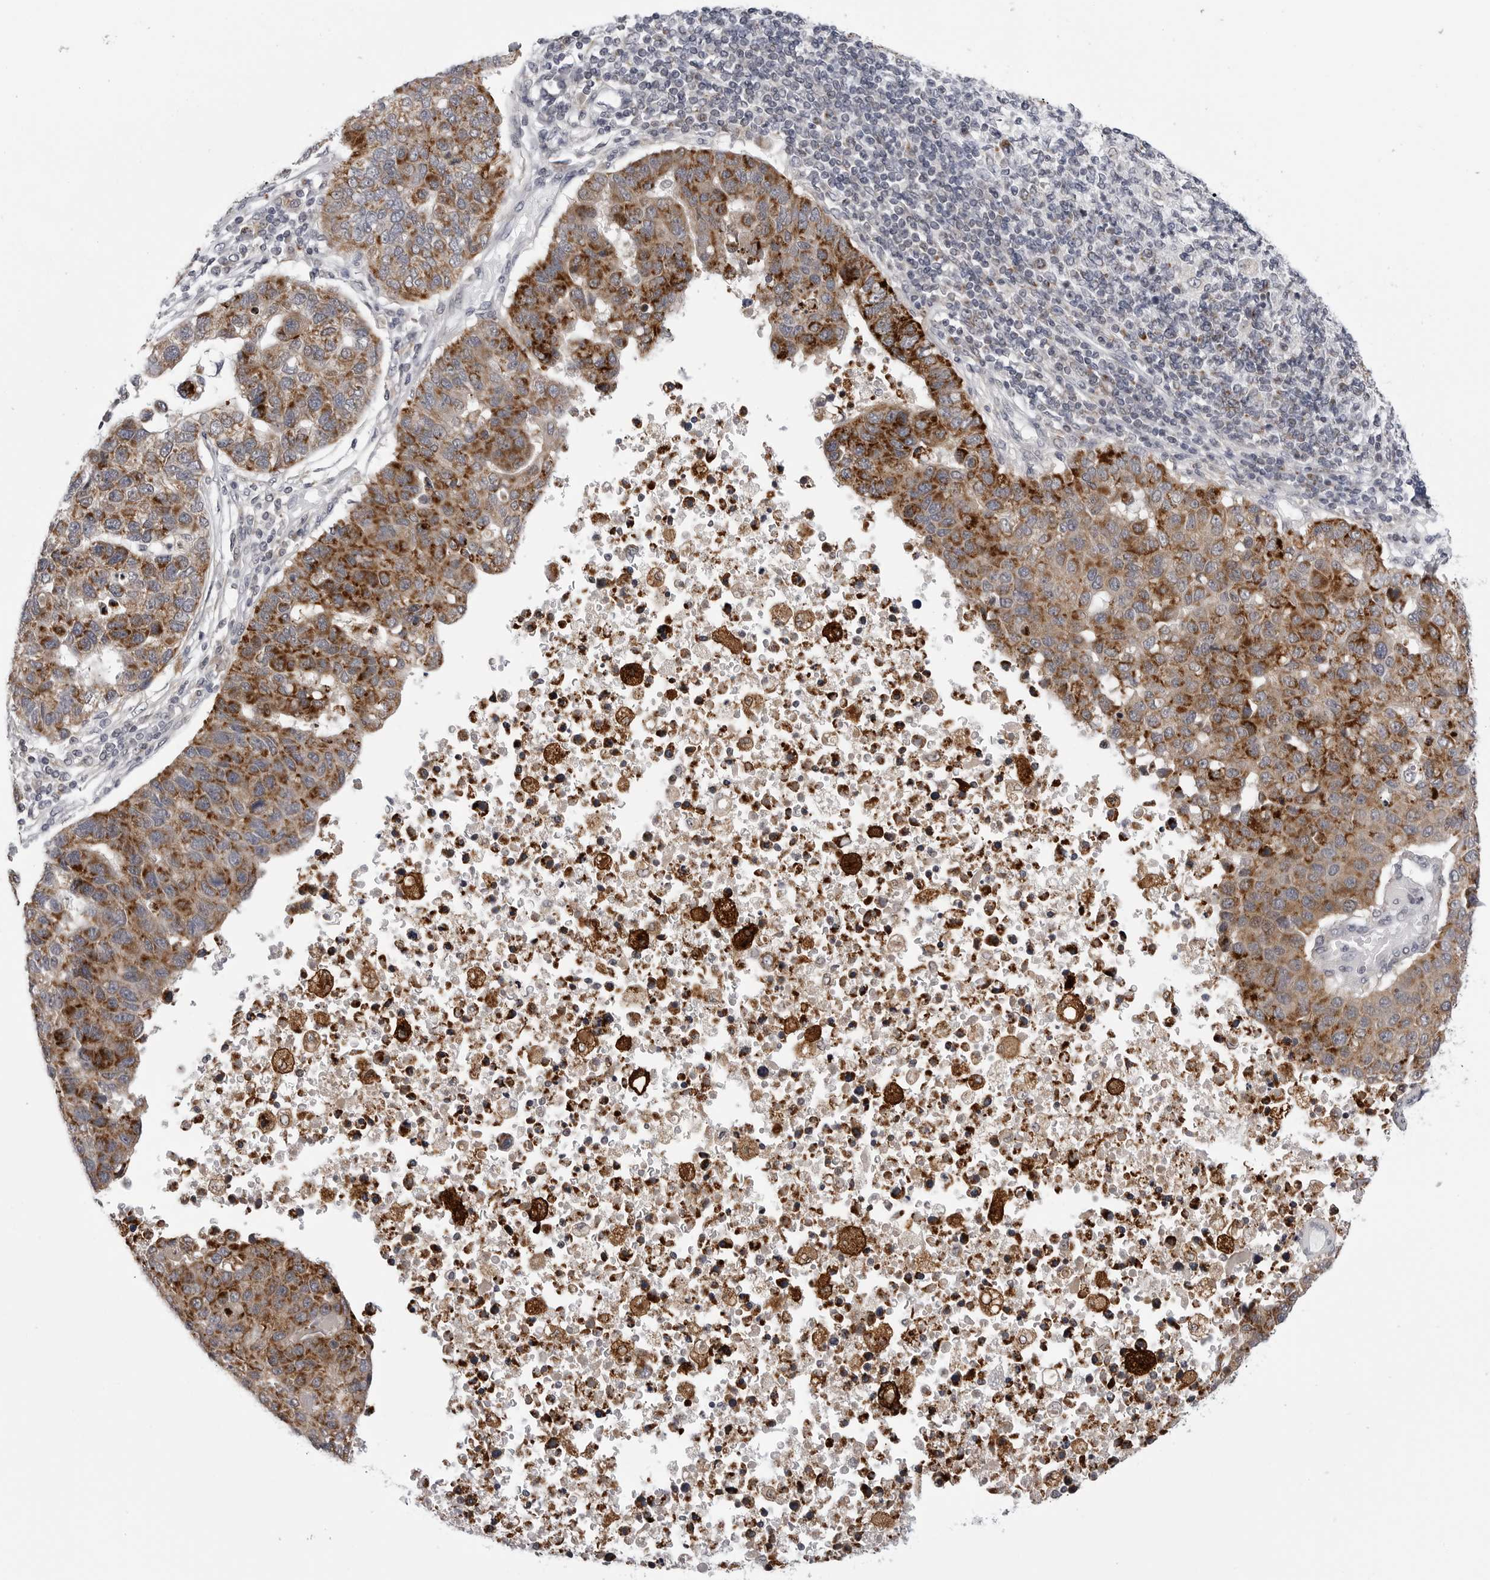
{"staining": {"intensity": "strong", "quantity": ">75%", "location": "cytoplasmic/membranous"}, "tissue": "pancreatic cancer", "cell_type": "Tumor cells", "image_type": "cancer", "snomed": [{"axis": "morphology", "description": "Adenocarcinoma, NOS"}, {"axis": "topography", "description": "Pancreas"}], "caption": "Pancreatic cancer (adenocarcinoma) was stained to show a protein in brown. There is high levels of strong cytoplasmic/membranous staining in about >75% of tumor cells.", "gene": "CDK20", "patient": {"sex": "female", "age": 61}}